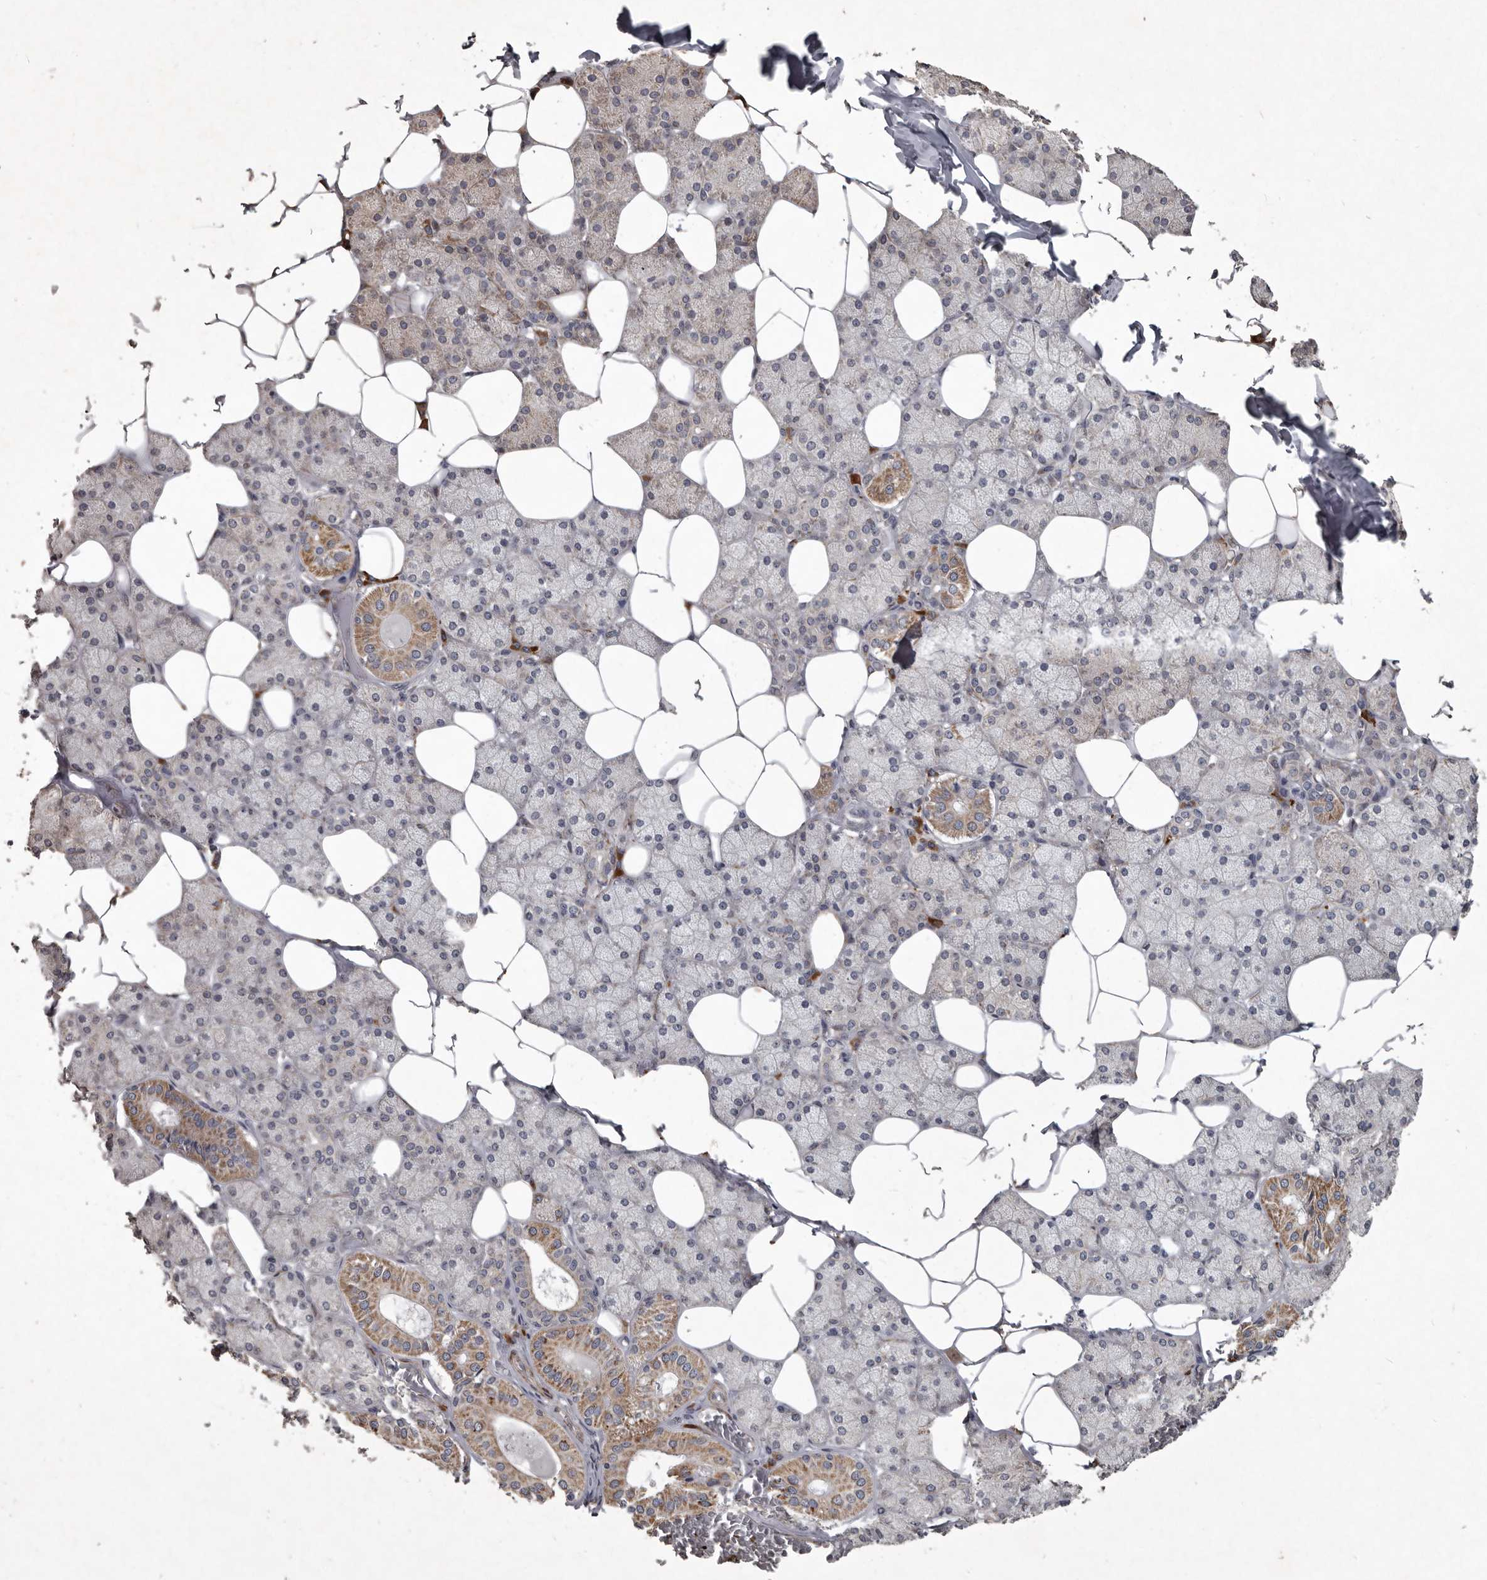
{"staining": {"intensity": "moderate", "quantity": "<25%", "location": "cytoplasmic/membranous"}, "tissue": "salivary gland", "cell_type": "Glandular cells", "image_type": "normal", "snomed": [{"axis": "morphology", "description": "Normal tissue, NOS"}, {"axis": "topography", "description": "Salivary gland"}], "caption": "Protein expression analysis of benign salivary gland shows moderate cytoplasmic/membranous staining in about <25% of glandular cells. The staining was performed using DAB (3,3'-diaminobenzidine) to visualize the protein expression in brown, while the nuclei were stained in blue with hematoxylin (Magnification: 20x).", "gene": "MRPS15", "patient": {"sex": "female", "age": 33}}